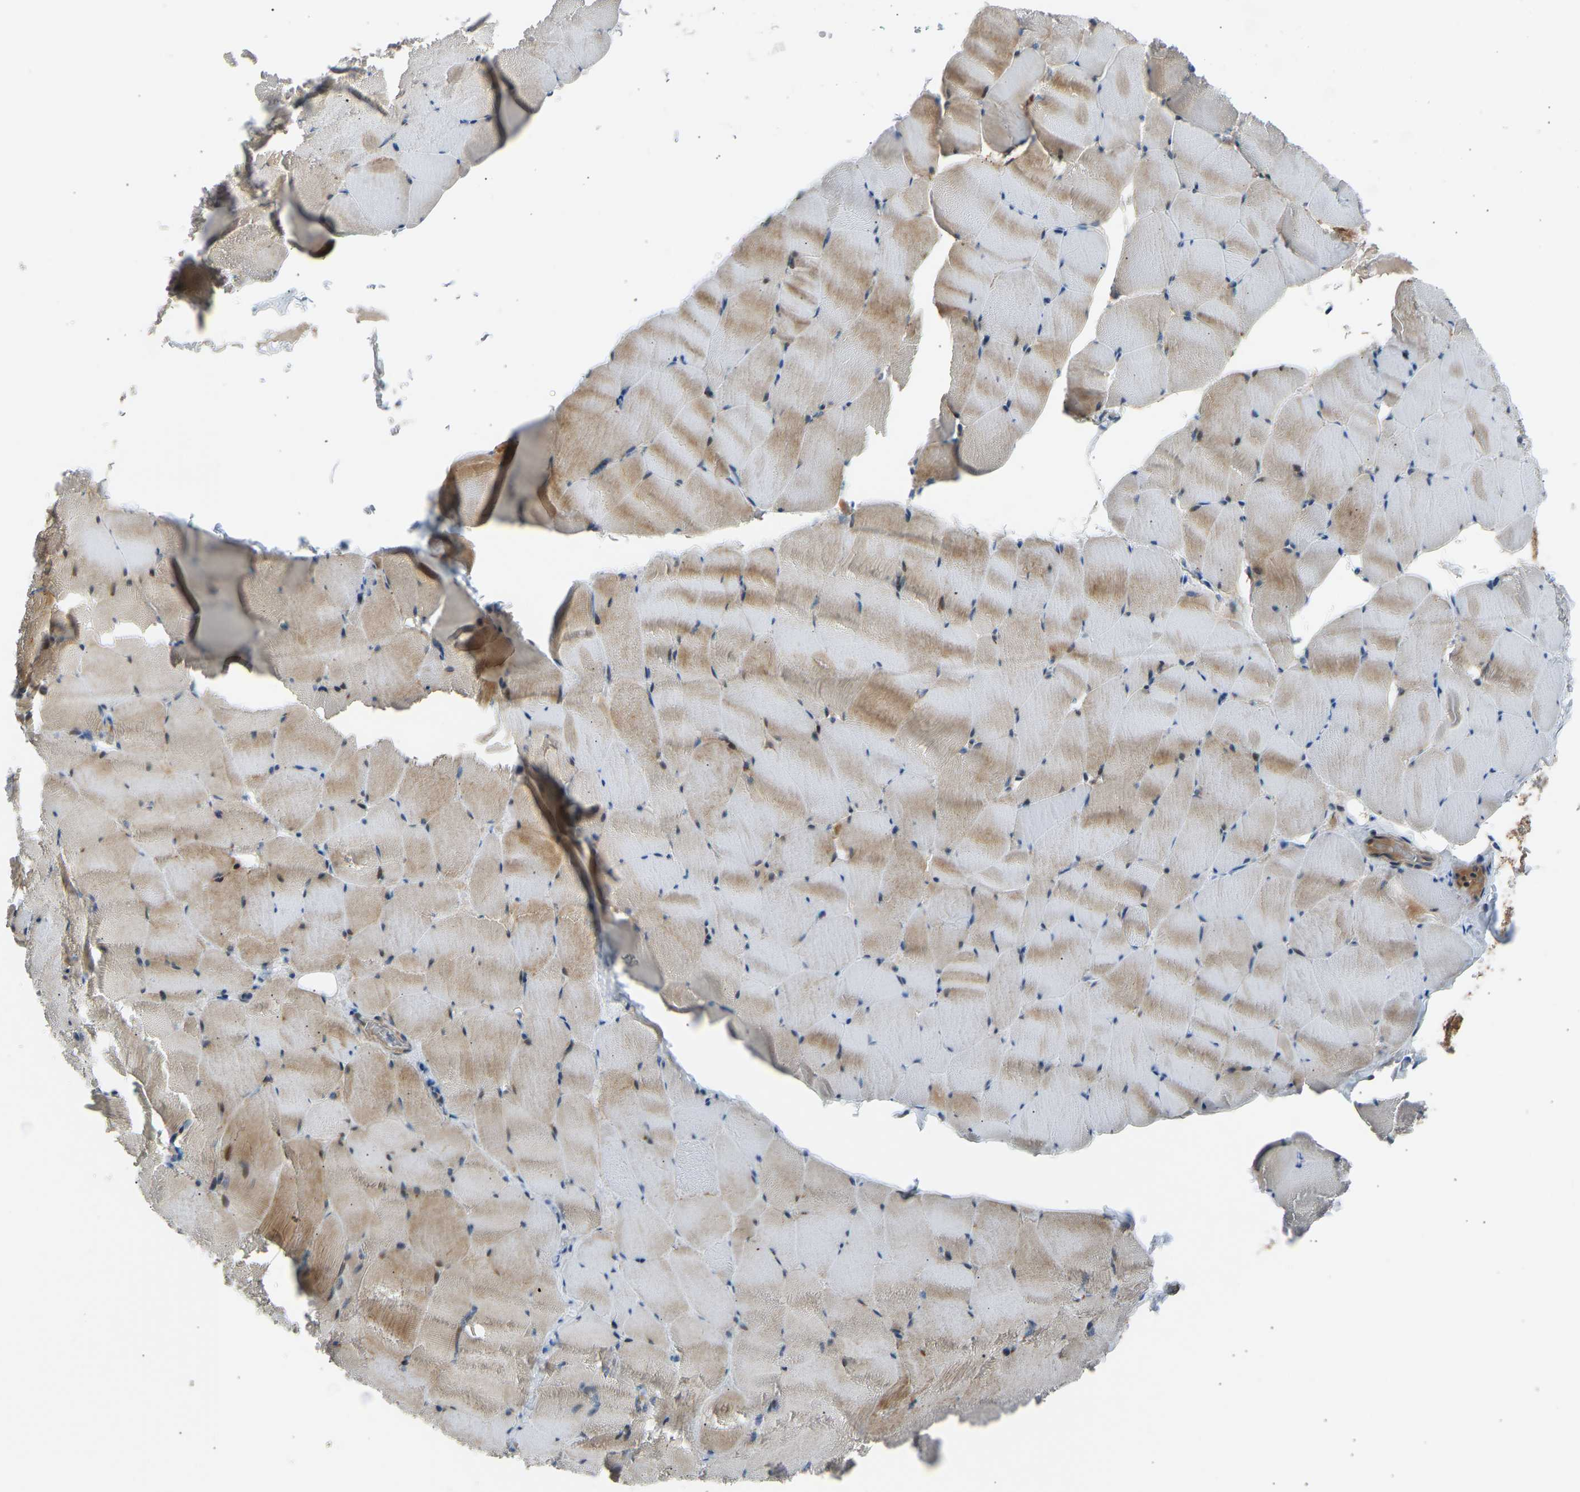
{"staining": {"intensity": "moderate", "quantity": ">75%", "location": "cytoplasmic/membranous,nuclear"}, "tissue": "skeletal muscle", "cell_type": "Myocytes", "image_type": "normal", "snomed": [{"axis": "morphology", "description": "Normal tissue, NOS"}, {"axis": "topography", "description": "Skeletal muscle"}], "caption": "Protein analysis of unremarkable skeletal muscle demonstrates moderate cytoplasmic/membranous,nuclear expression in about >75% of myocytes. Immunohistochemistry stains the protein in brown and the nuclei are stained blue.", "gene": "VPS41", "patient": {"sex": "male", "age": 62}}